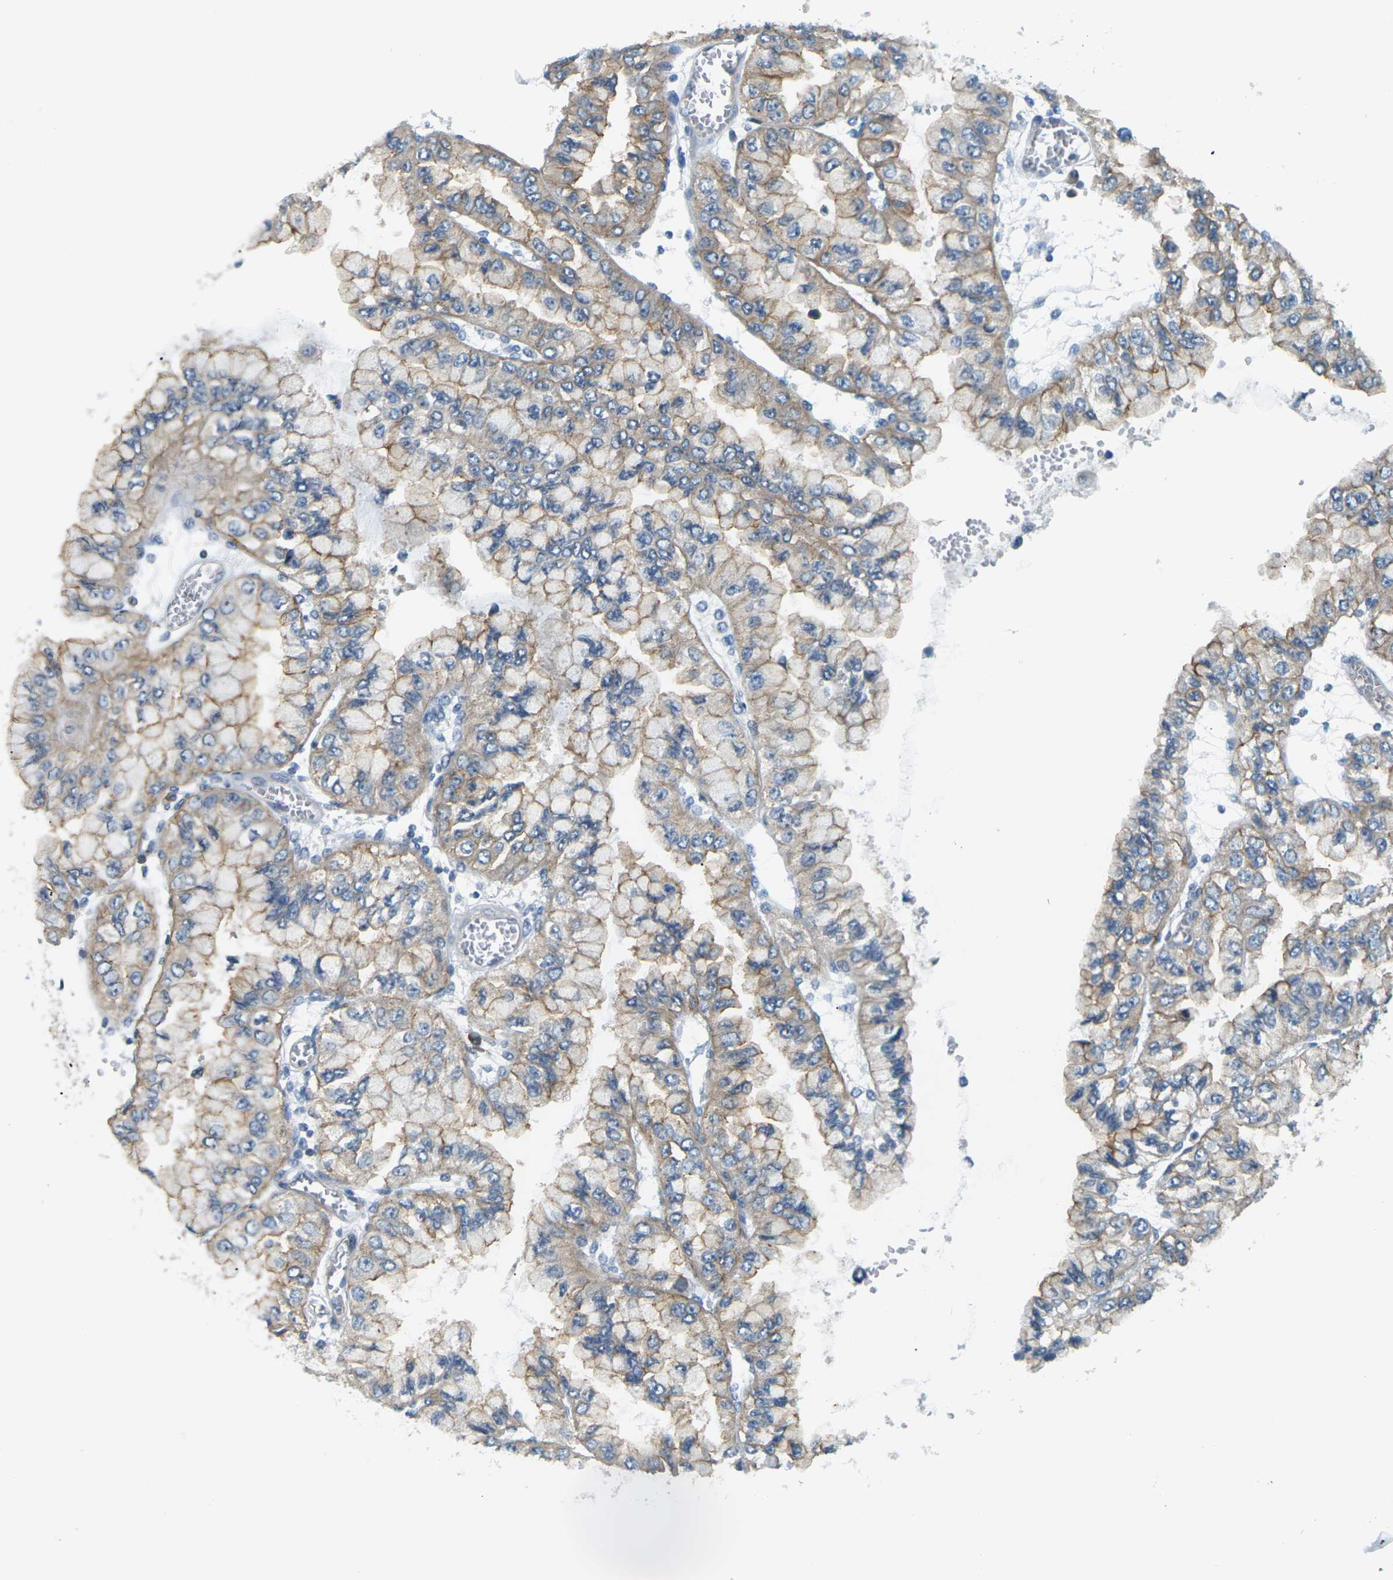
{"staining": {"intensity": "moderate", "quantity": "25%-75%", "location": "cytoplasmic/membranous"}, "tissue": "liver cancer", "cell_type": "Tumor cells", "image_type": "cancer", "snomed": [{"axis": "morphology", "description": "Cholangiocarcinoma"}, {"axis": "topography", "description": "Liver"}], "caption": "IHC photomicrograph of liver cancer (cholangiocarcinoma) stained for a protein (brown), which reveals medium levels of moderate cytoplasmic/membranous staining in about 25%-75% of tumor cells.", "gene": "SLC13A3", "patient": {"sex": "female", "age": 79}}